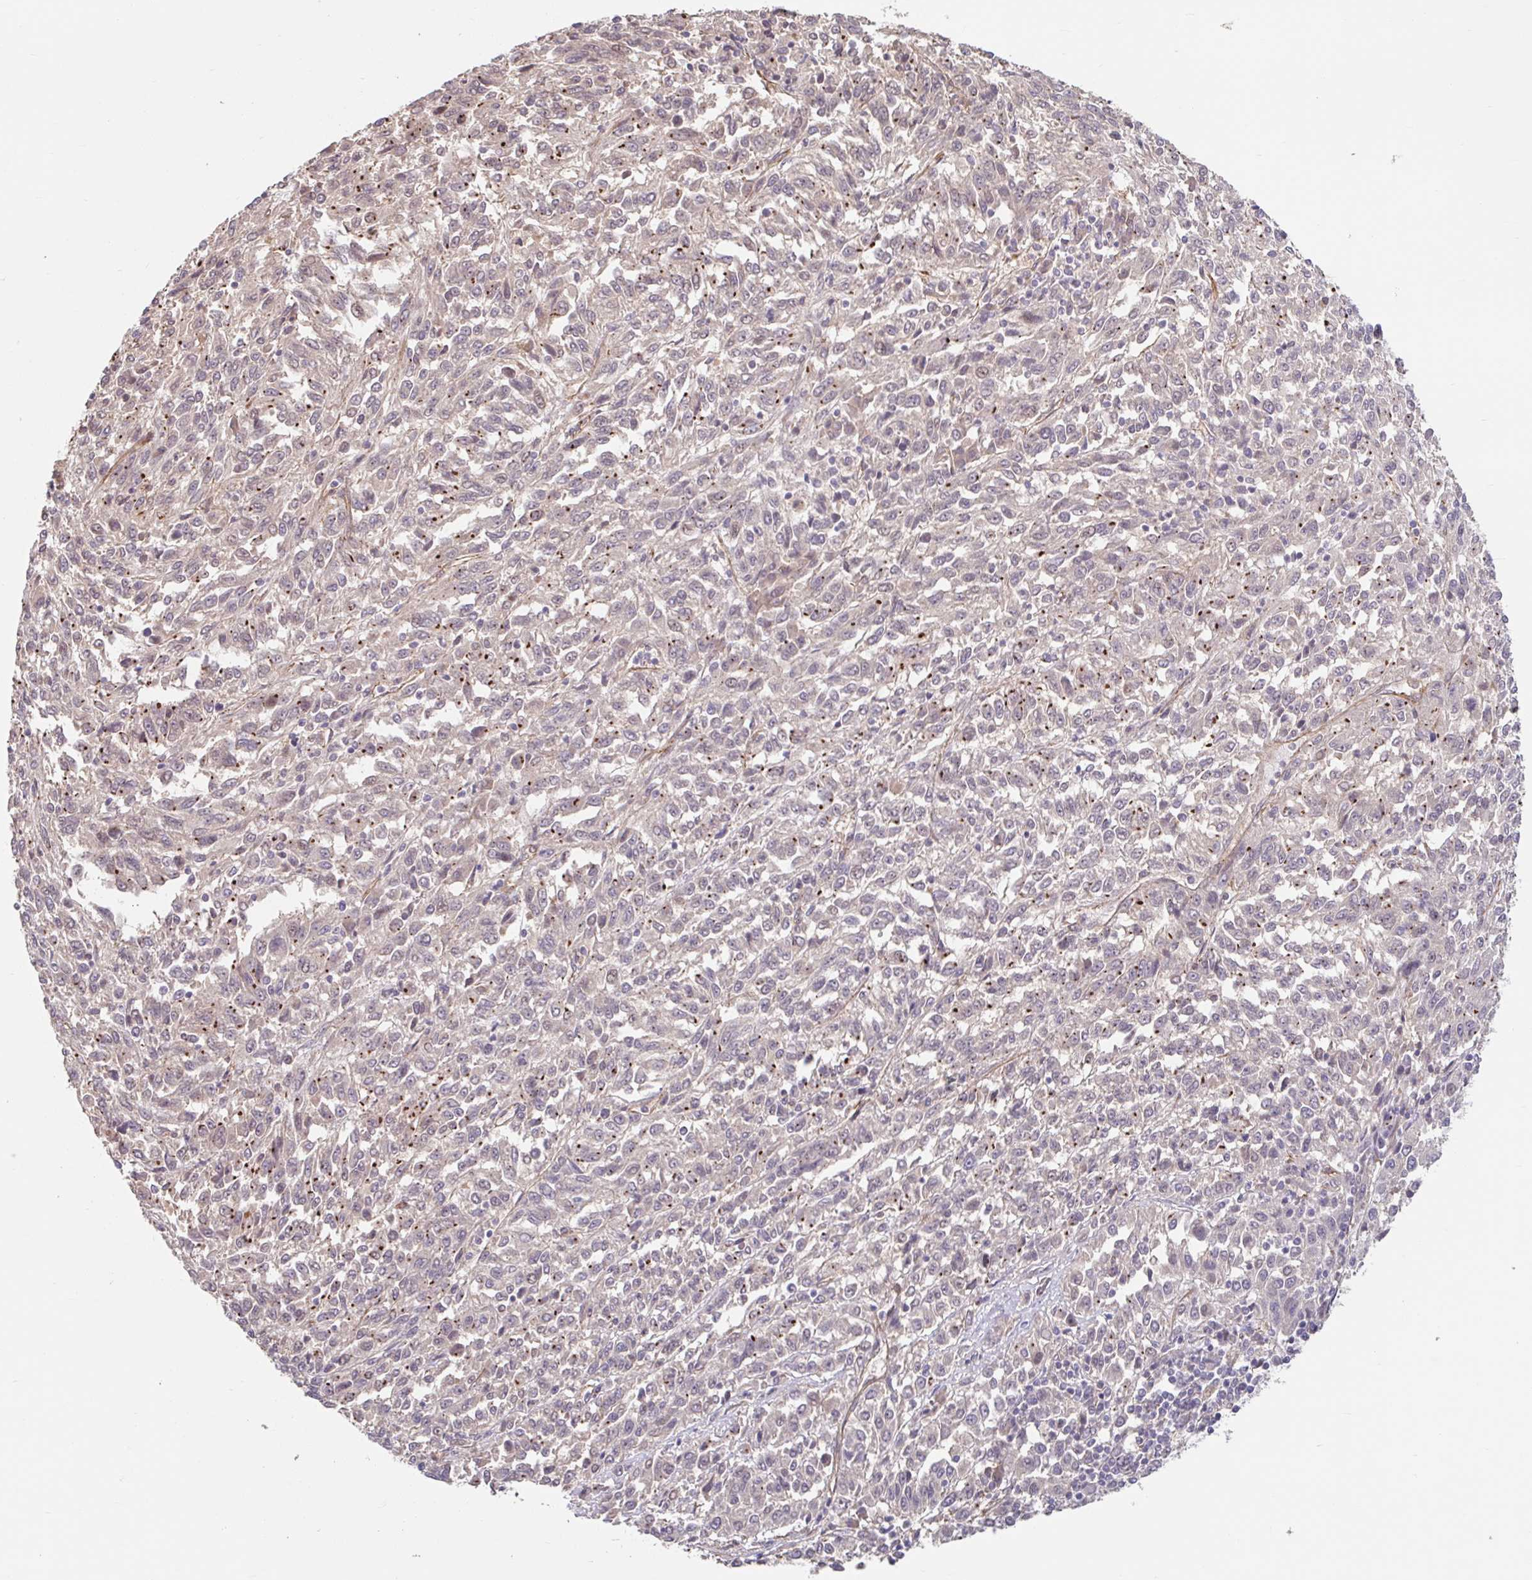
{"staining": {"intensity": "negative", "quantity": "none", "location": "none"}, "tissue": "melanoma", "cell_type": "Tumor cells", "image_type": "cancer", "snomed": [{"axis": "morphology", "description": "Malignant melanoma, Metastatic site"}, {"axis": "topography", "description": "Lung"}], "caption": "Immunohistochemical staining of melanoma shows no significant staining in tumor cells.", "gene": "STYXL1", "patient": {"sex": "male", "age": 64}}